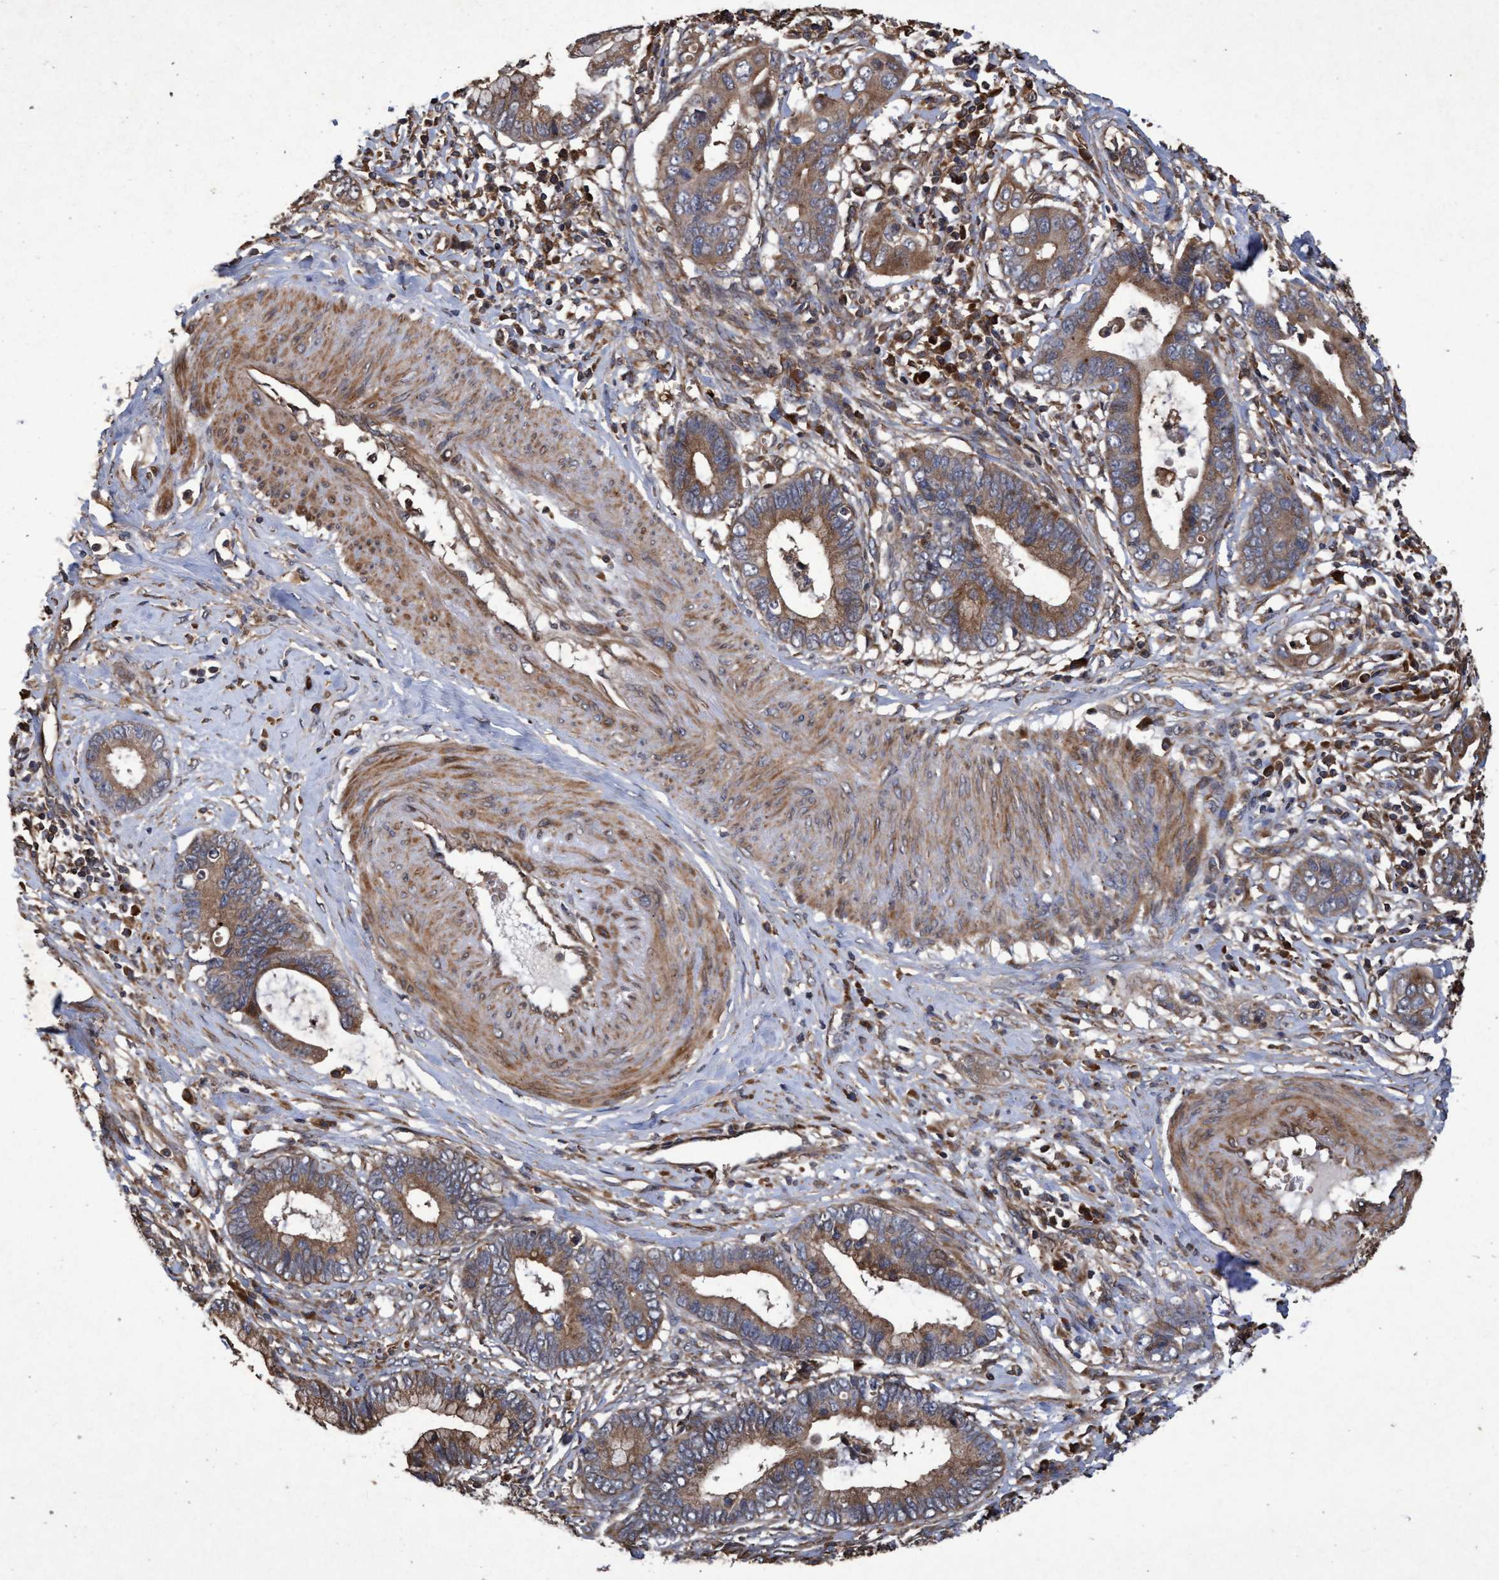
{"staining": {"intensity": "moderate", "quantity": ">75%", "location": "cytoplasmic/membranous"}, "tissue": "cervical cancer", "cell_type": "Tumor cells", "image_type": "cancer", "snomed": [{"axis": "morphology", "description": "Adenocarcinoma, NOS"}, {"axis": "topography", "description": "Cervix"}], "caption": "This image demonstrates adenocarcinoma (cervical) stained with immunohistochemistry to label a protein in brown. The cytoplasmic/membranous of tumor cells show moderate positivity for the protein. Nuclei are counter-stained blue.", "gene": "CHMP6", "patient": {"sex": "female", "age": 44}}